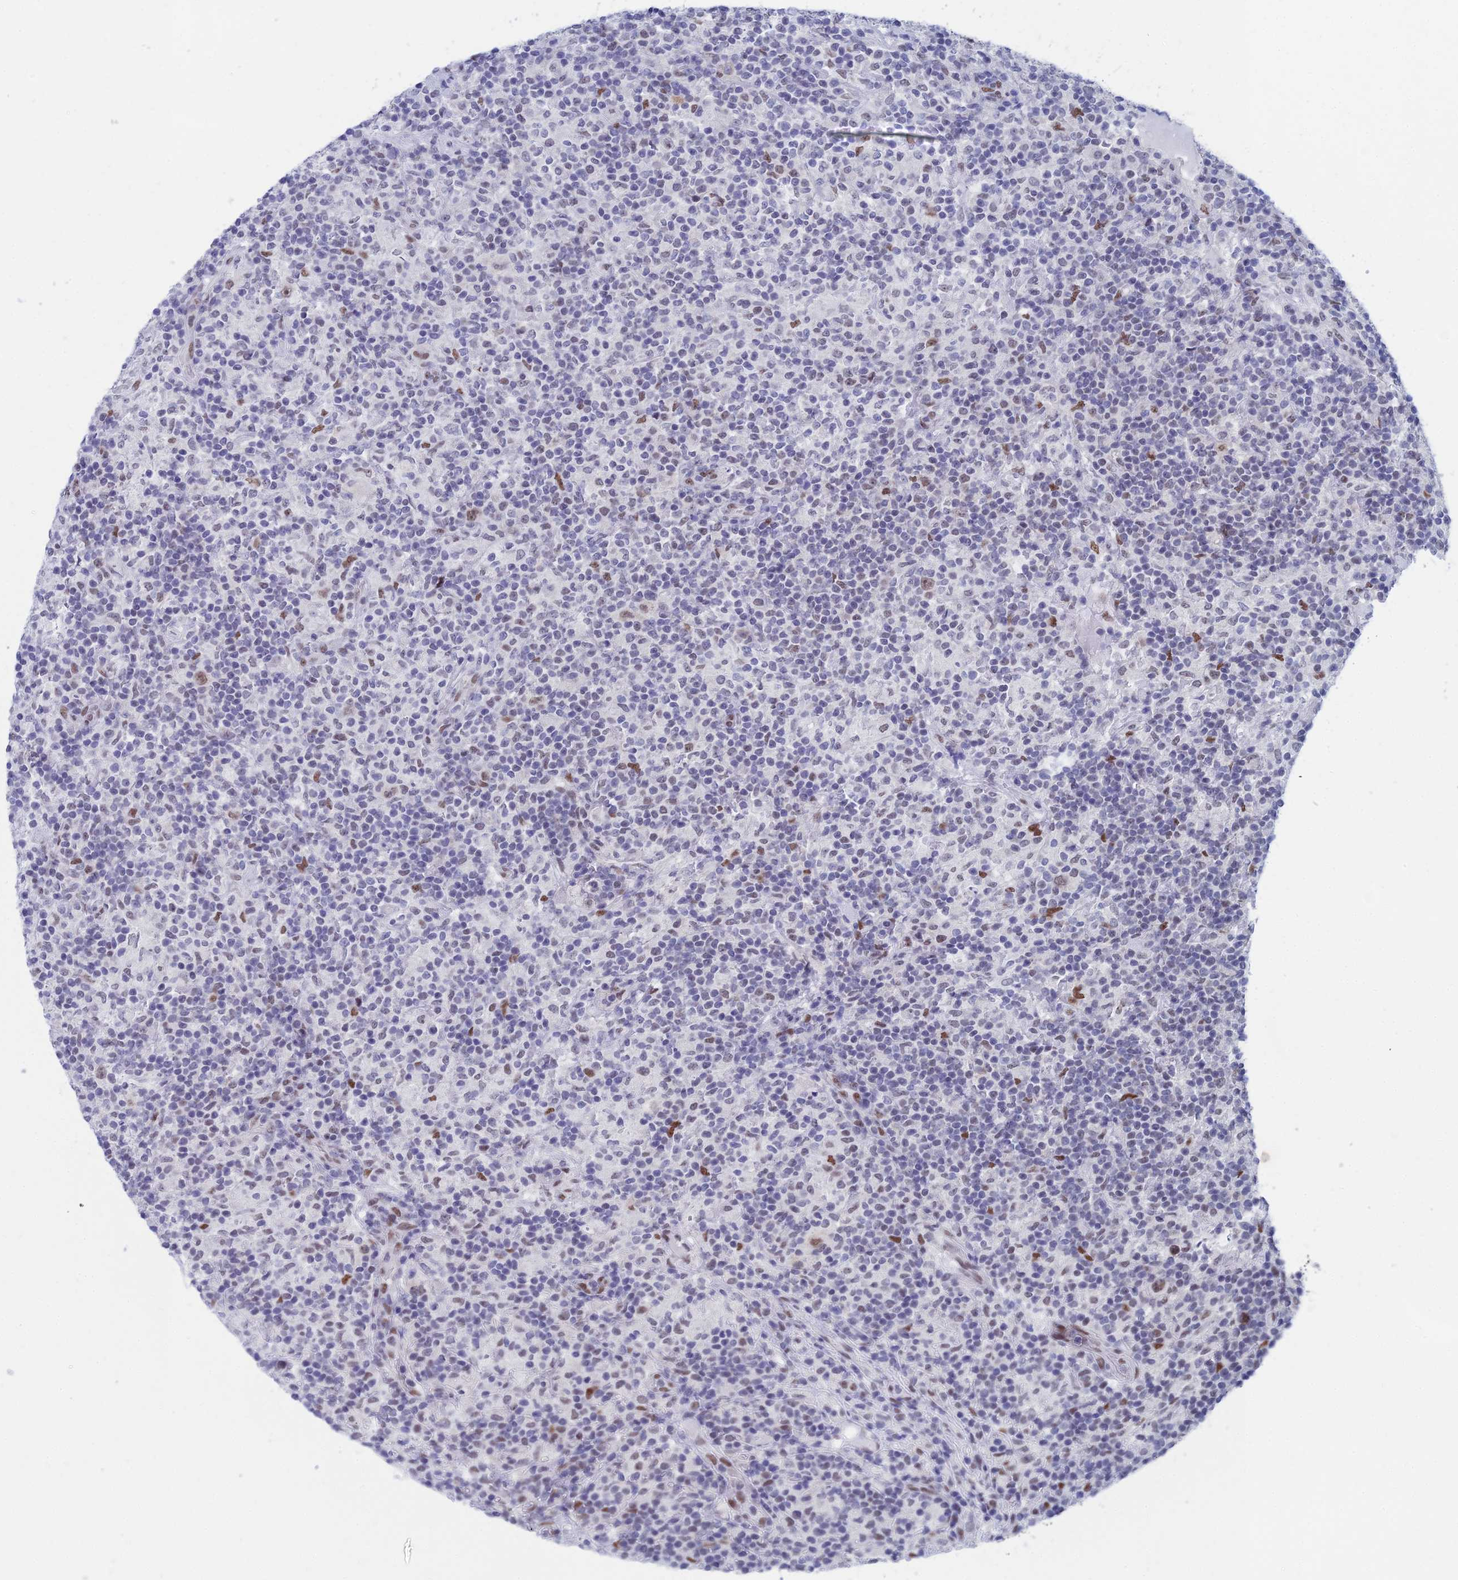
{"staining": {"intensity": "weak", "quantity": ">75%", "location": "nuclear"}, "tissue": "lymphoma", "cell_type": "Tumor cells", "image_type": "cancer", "snomed": [{"axis": "morphology", "description": "Hodgkin's disease, NOS"}, {"axis": "topography", "description": "Lymph node"}], "caption": "Human Hodgkin's disease stained for a protein (brown) exhibits weak nuclear positive positivity in approximately >75% of tumor cells.", "gene": "NABP2", "patient": {"sex": "male", "age": 70}}